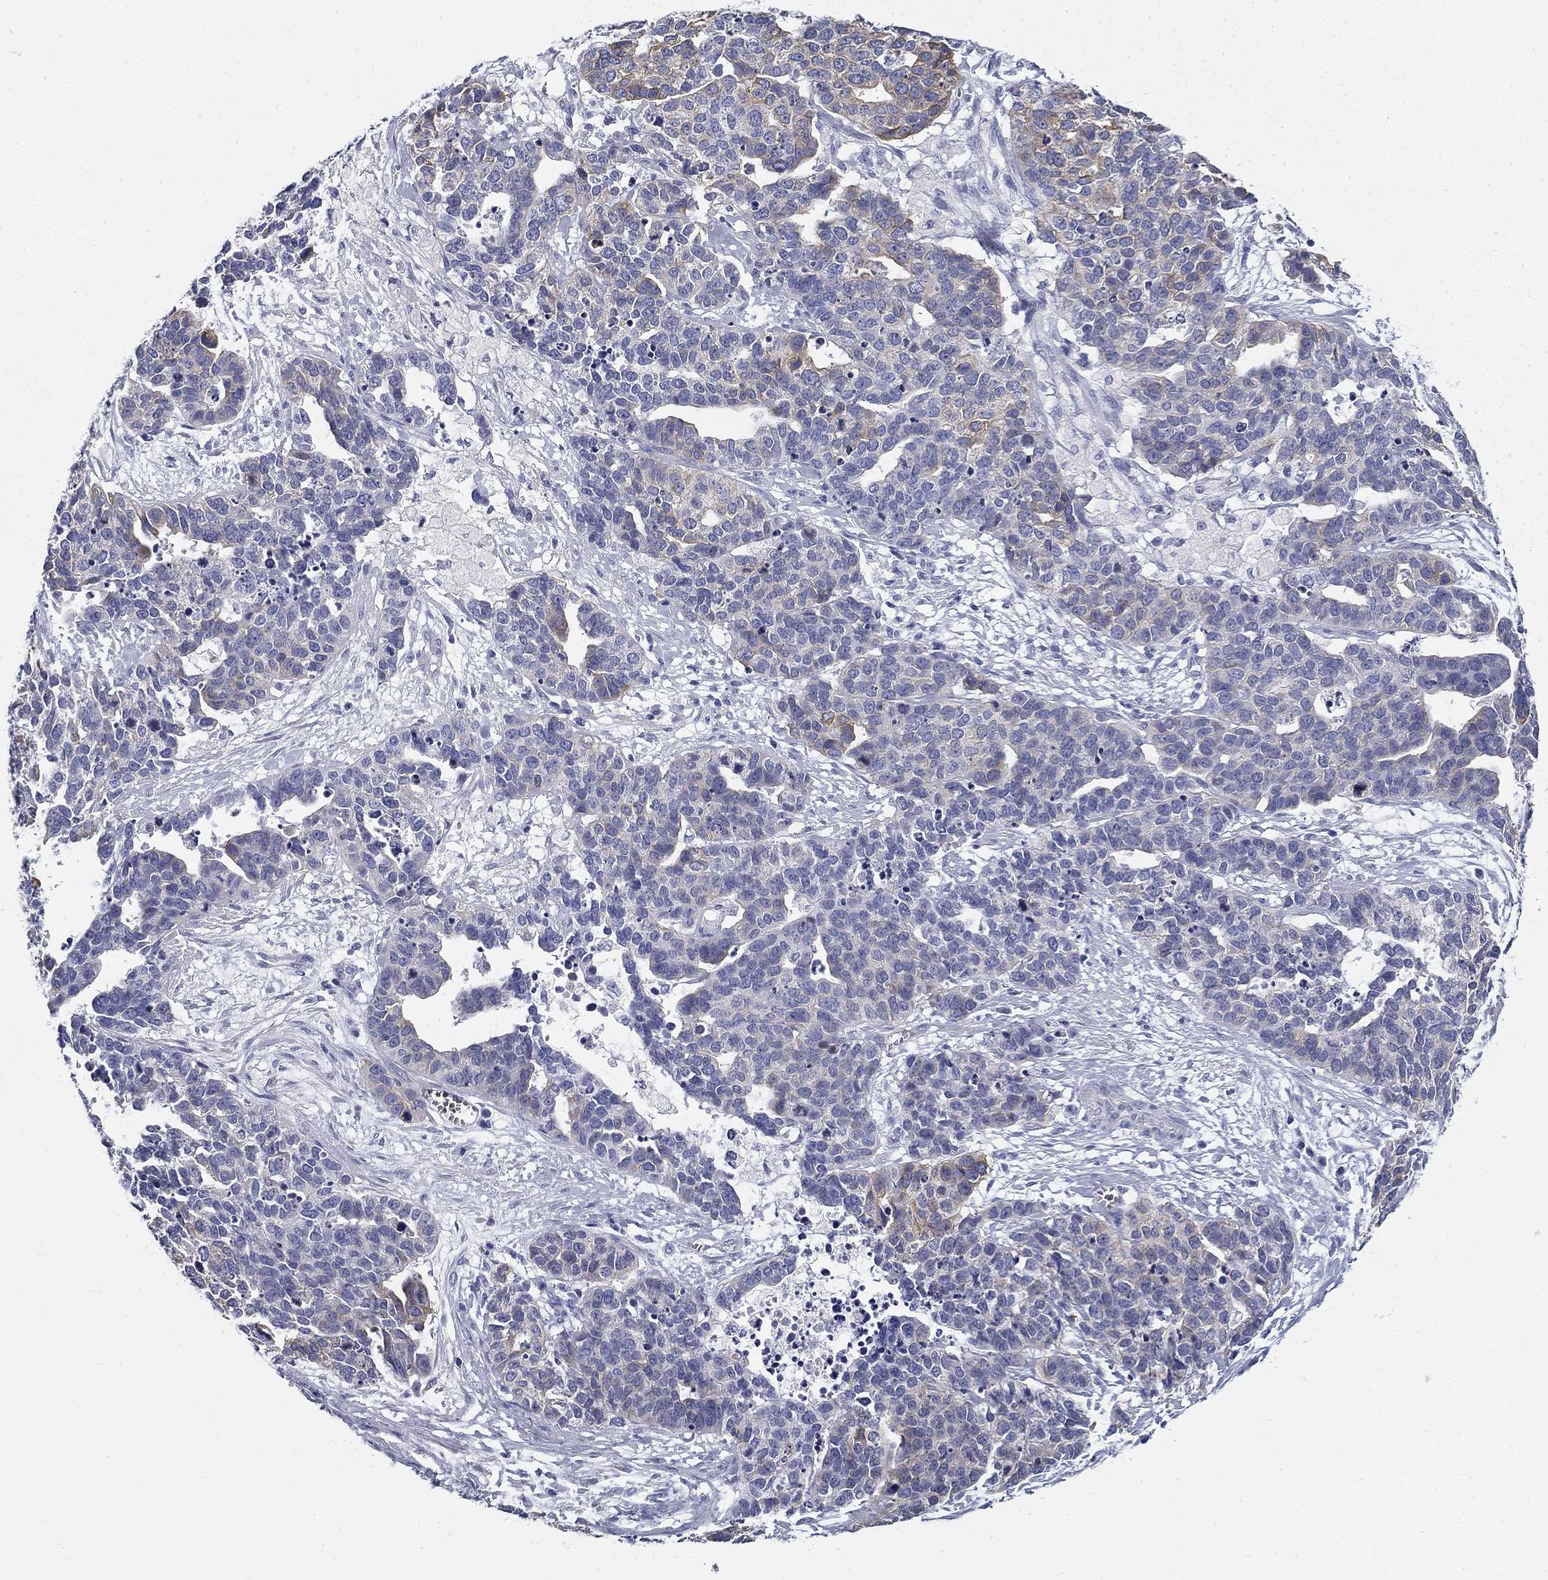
{"staining": {"intensity": "weak", "quantity": "<25%", "location": "cytoplasmic/membranous"}, "tissue": "ovarian cancer", "cell_type": "Tumor cells", "image_type": "cancer", "snomed": [{"axis": "morphology", "description": "Carcinoma, endometroid"}, {"axis": "topography", "description": "Ovary"}], "caption": "Ovarian cancer was stained to show a protein in brown. There is no significant expression in tumor cells. (Brightfield microscopy of DAB immunohistochemistry at high magnification).", "gene": "GALNTL5", "patient": {"sex": "female", "age": 65}}